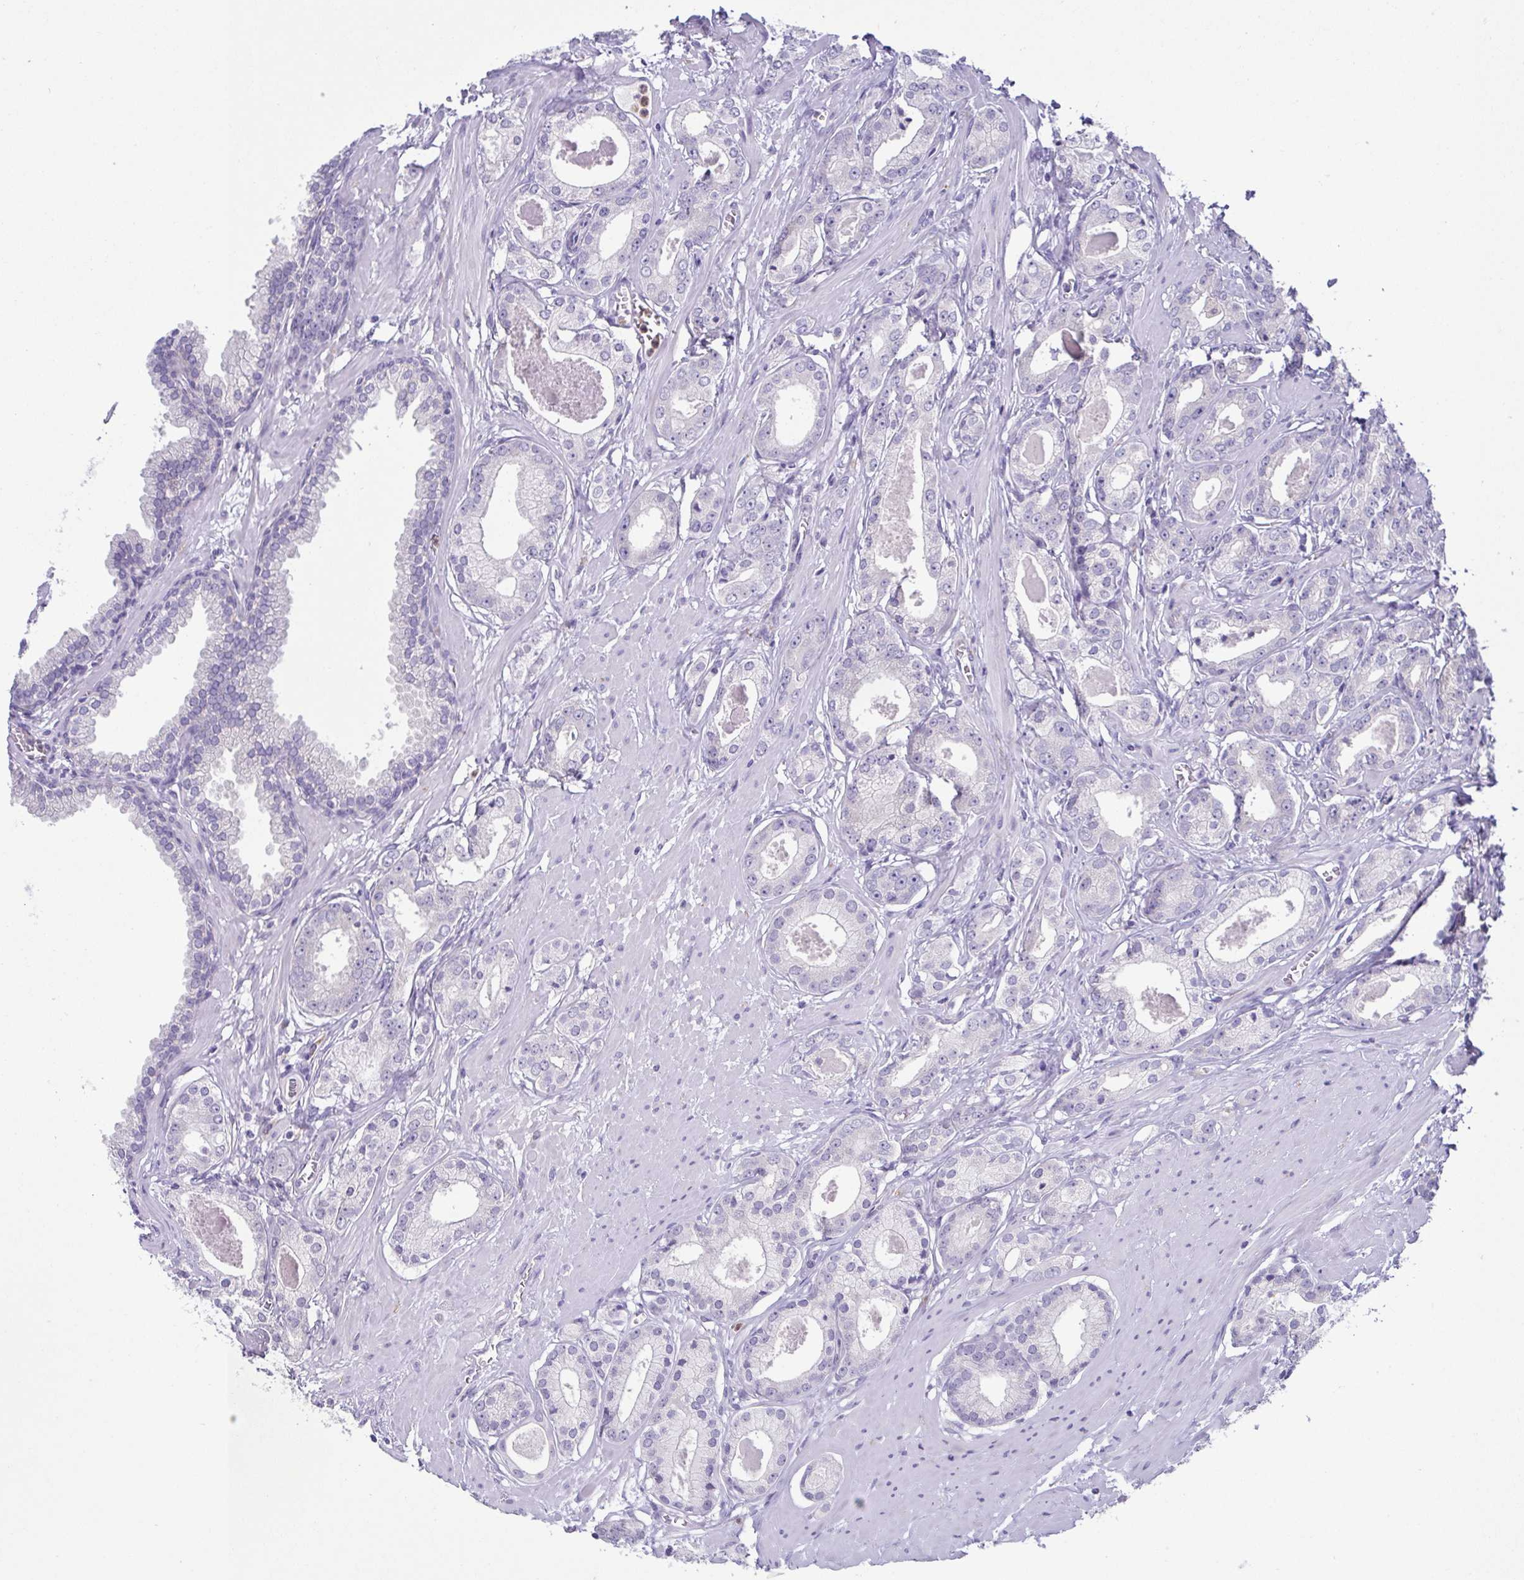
{"staining": {"intensity": "negative", "quantity": "none", "location": "none"}, "tissue": "prostate cancer", "cell_type": "Tumor cells", "image_type": "cancer", "snomed": [{"axis": "morphology", "description": "Adenocarcinoma, NOS"}, {"axis": "morphology", "description": "Adenocarcinoma, Low grade"}, {"axis": "topography", "description": "Prostate"}], "caption": "Tumor cells are negative for brown protein staining in prostate cancer (adenocarcinoma).", "gene": "ATP6V1G2", "patient": {"sex": "male", "age": 64}}